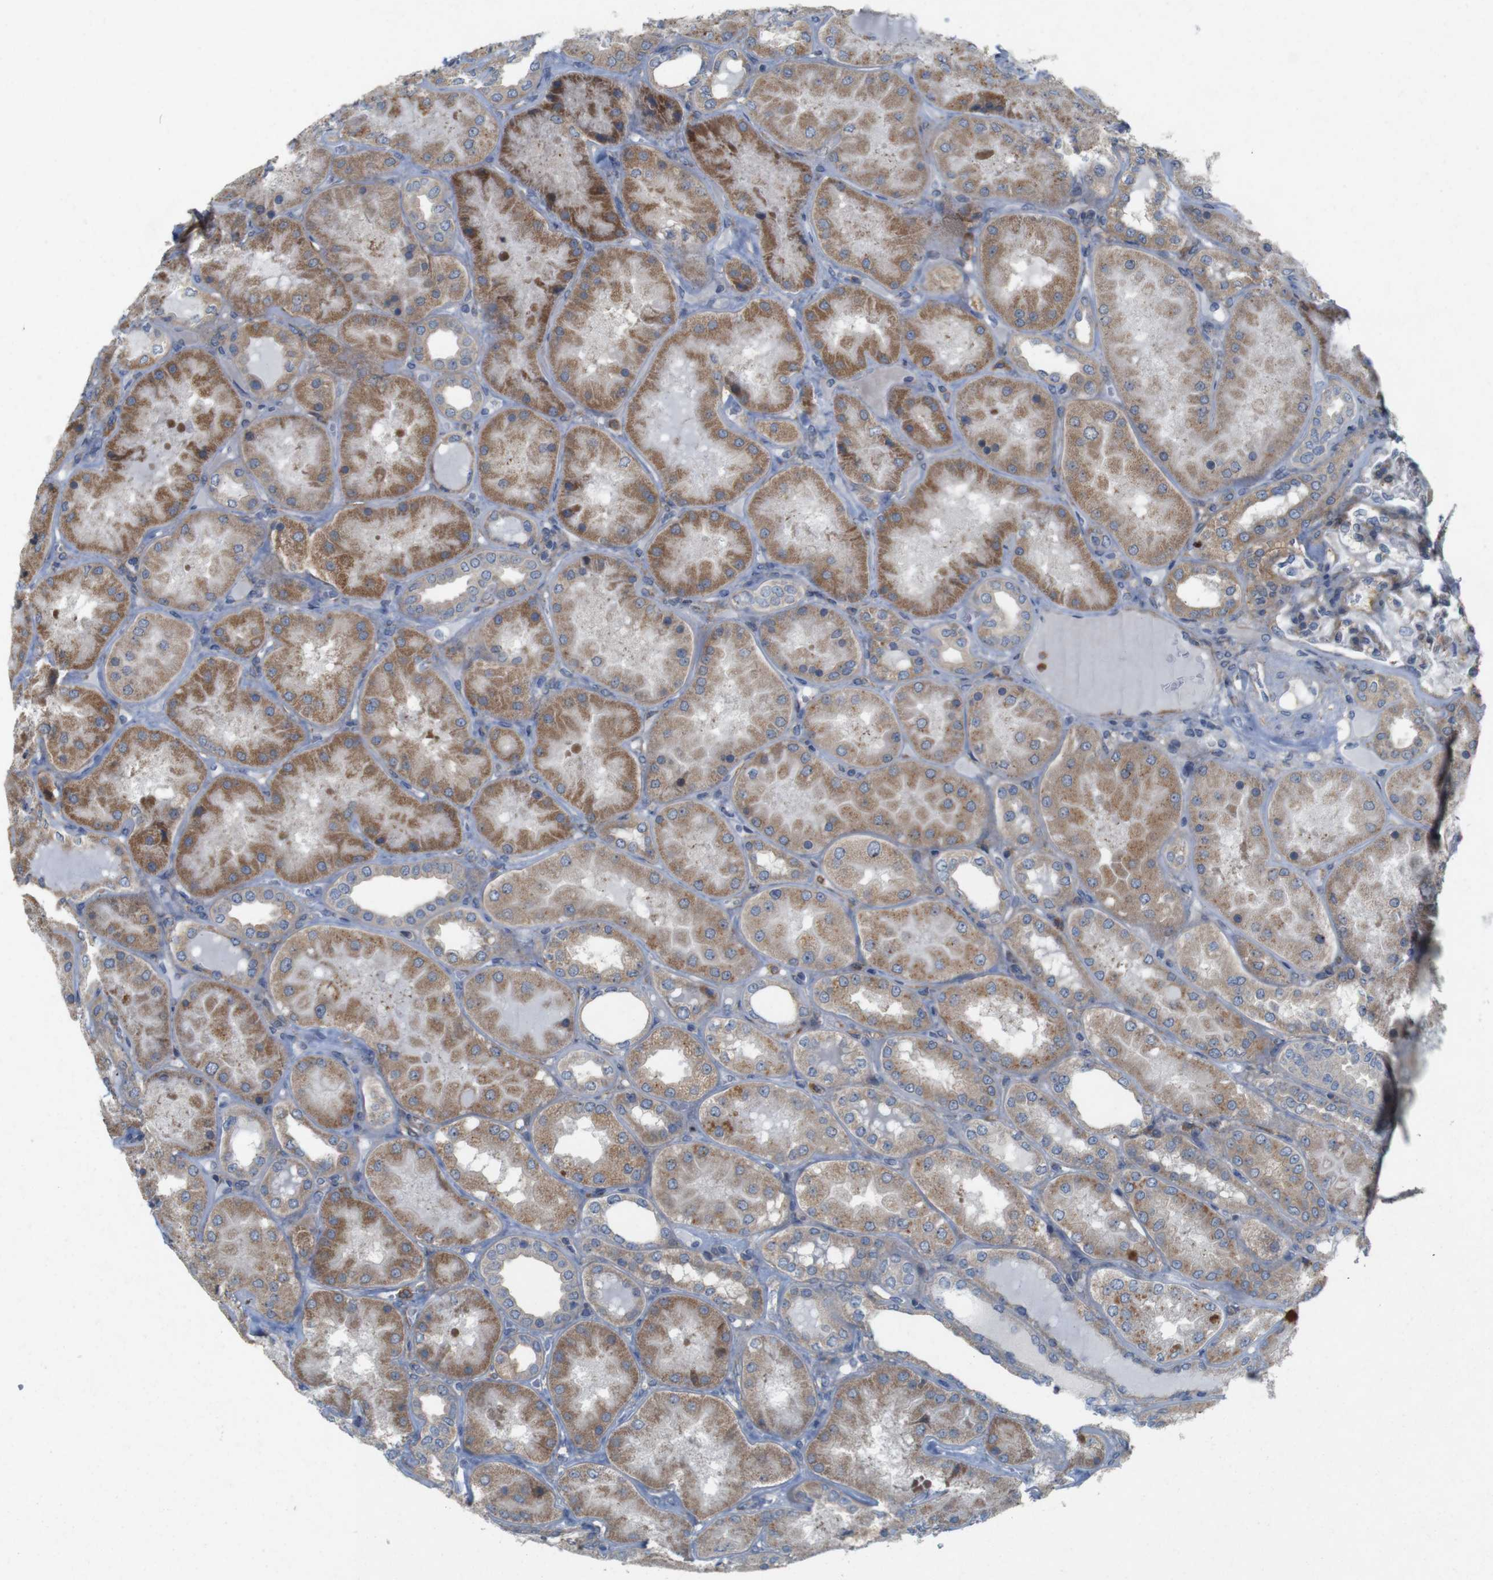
{"staining": {"intensity": "moderate", "quantity": "25%-75%", "location": "cytoplasmic/membranous"}, "tissue": "kidney", "cell_type": "Cells in glomeruli", "image_type": "normal", "snomed": [{"axis": "morphology", "description": "Normal tissue, NOS"}, {"axis": "topography", "description": "Kidney"}], "caption": "Immunohistochemistry (IHC) of benign human kidney reveals medium levels of moderate cytoplasmic/membranous expression in about 25%-75% of cells in glomeruli. Immunohistochemistry stains the protein in brown and the nuclei are stained blue.", "gene": "SIGLEC8", "patient": {"sex": "female", "age": 56}}